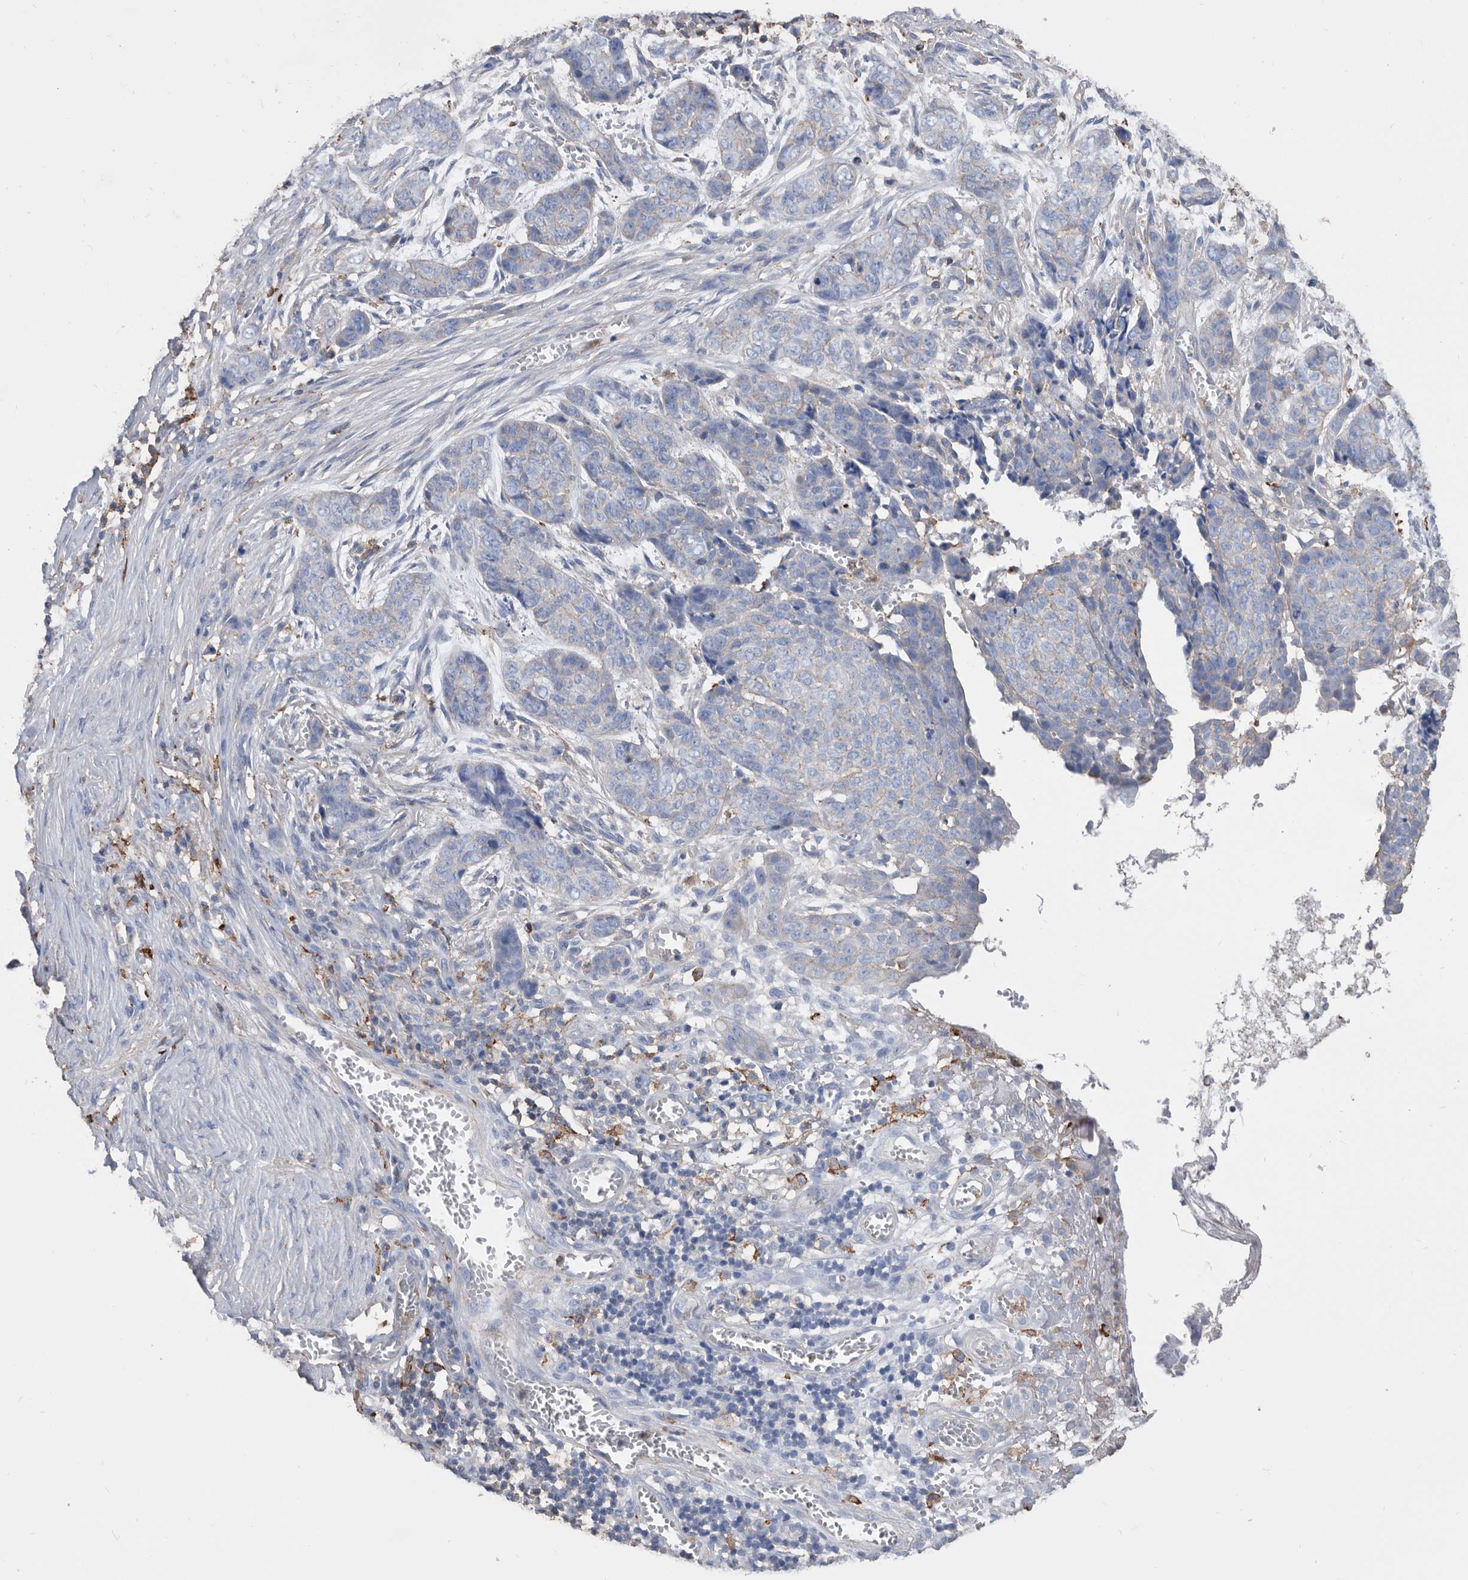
{"staining": {"intensity": "weak", "quantity": "<25%", "location": "cytoplasmic/membranous"}, "tissue": "skin cancer", "cell_type": "Tumor cells", "image_type": "cancer", "snomed": [{"axis": "morphology", "description": "Basal cell carcinoma"}, {"axis": "topography", "description": "Skin"}], "caption": "There is no significant positivity in tumor cells of skin basal cell carcinoma. (DAB (3,3'-diaminobenzidine) immunohistochemistry (IHC) visualized using brightfield microscopy, high magnification).", "gene": "MS4A4A", "patient": {"sex": "female", "age": 64}}